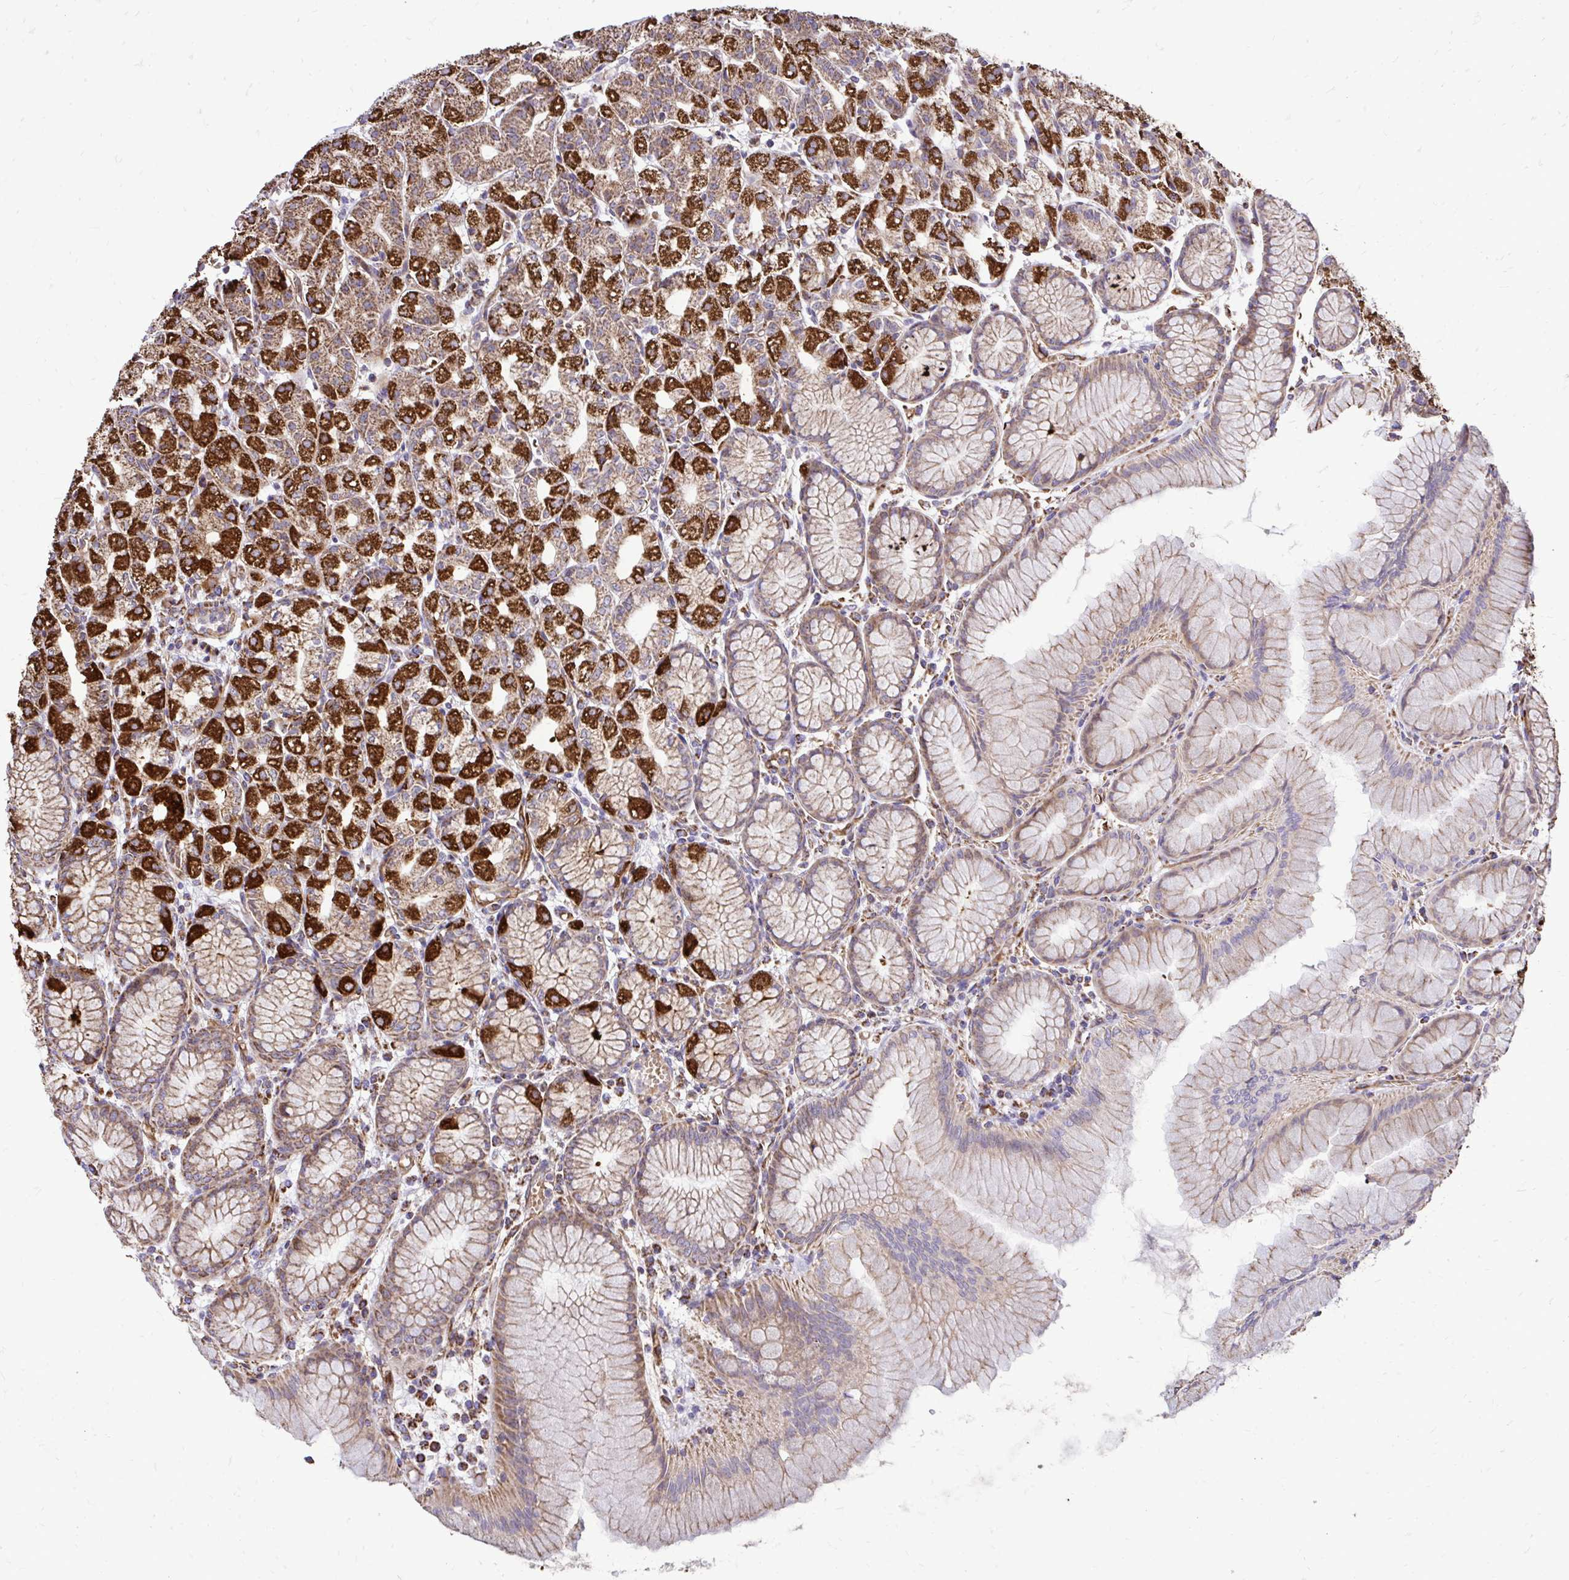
{"staining": {"intensity": "strong", "quantity": "25%-75%", "location": "cytoplasmic/membranous"}, "tissue": "stomach", "cell_type": "Glandular cells", "image_type": "normal", "snomed": [{"axis": "morphology", "description": "Normal tissue, NOS"}, {"axis": "topography", "description": "Stomach"}], "caption": "A photomicrograph of stomach stained for a protein exhibits strong cytoplasmic/membranous brown staining in glandular cells.", "gene": "UBE2C", "patient": {"sex": "female", "age": 57}}